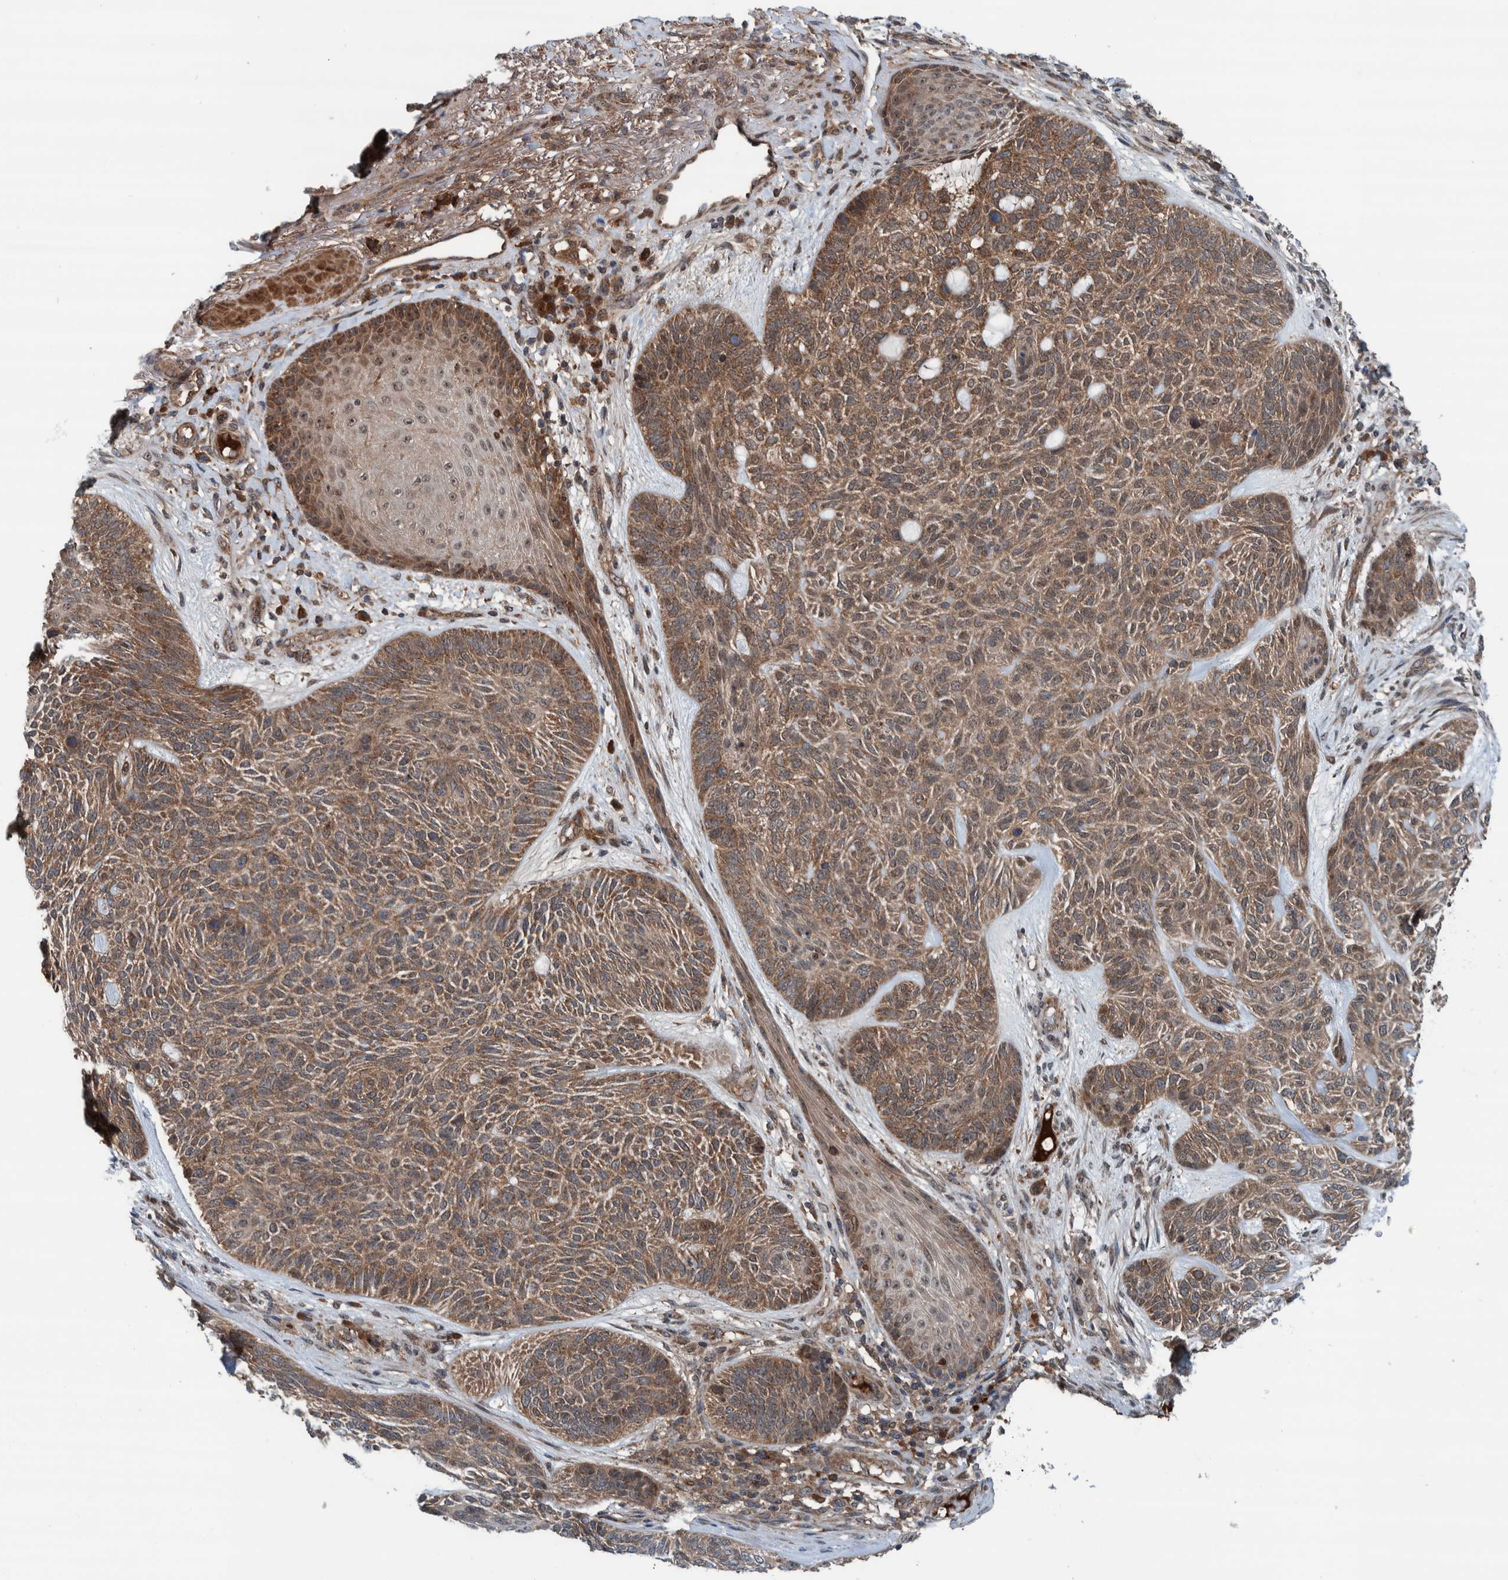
{"staining": {"intensity": "moderate", "quantity": ">75%", "location": "cytoplasmic/membranous"}, "tissue": "skin cancer", "cell_type": "Tumor cells", "image_type": "cancer", "snomed": [{"axis": "morphology", "description": "Basal cell carcinoma"}, {"axis": "topography", "description": "Skin"}], "caption": "IHC micrograph of human basal cell carcinoma (skin) stained for a protein (brown), which demonstrates medium levels of moderate cytoplasmic/membranous expression in approximately >75% of tumor cells.", "gene": "CUEDC1", "patient": {"sex": "male", "age": 55}}